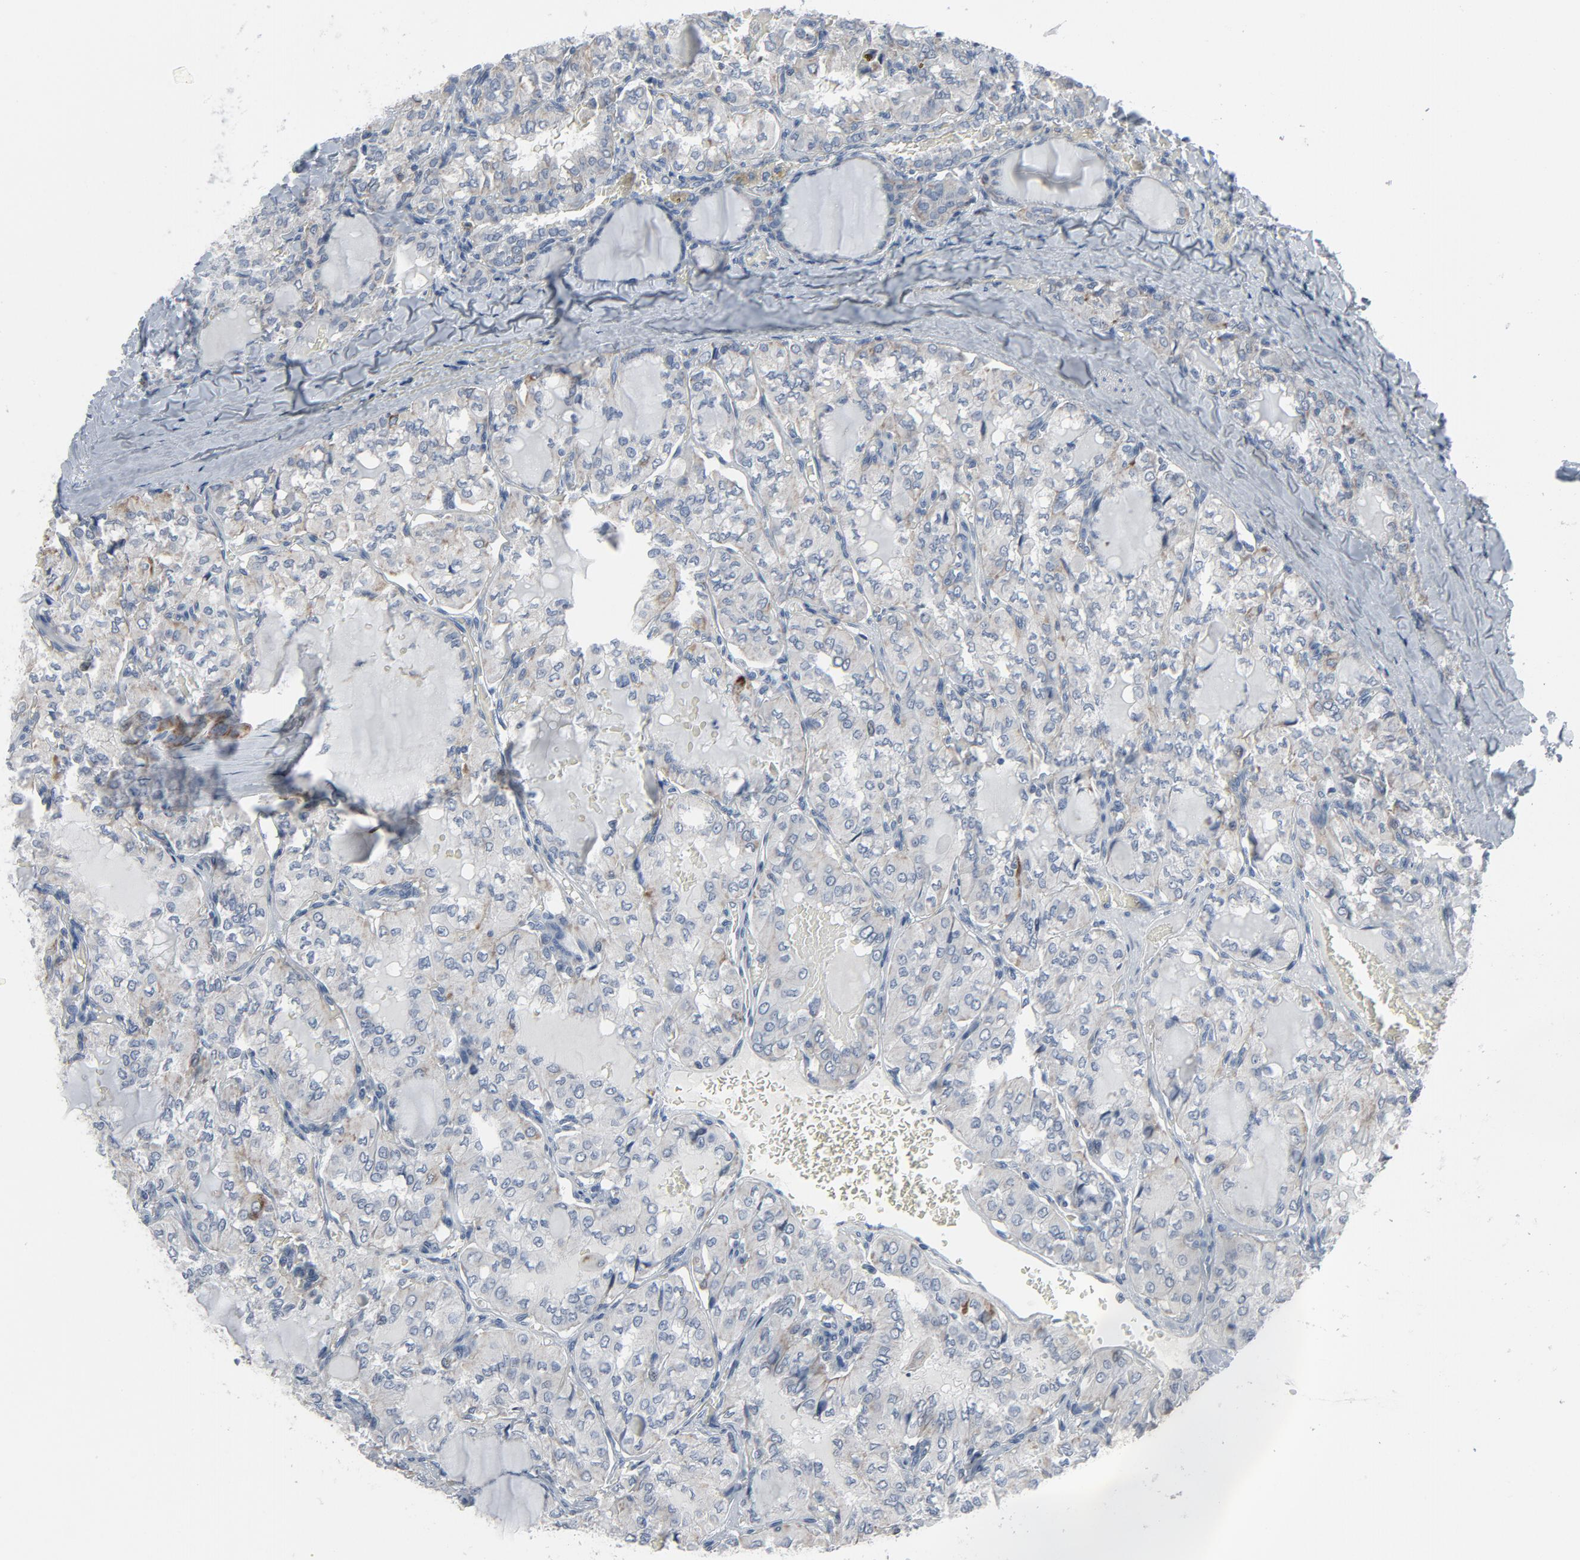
{"staining": {"intensity": "negative", "quantity": "none", "location": "none"}, "tissue": "thyroid cancer", "cell_type": "Tumor cells", "image_type": "cancer", "snomed": [{"axis": "morphology", "description": "Papillary adenocarcinoma, NOS"}, {"axis": "topography", "description": "Thyroid gland"}], "caption": "Immunohistochemistry histopathology image of neoplastic tissue: papillary adenocarcinoma (thyroid) stained with DAB (3,3'-diaminobenzidine) reveals no significant protein positivity in tumor cells. Brightfield microscopy of immunohistochemistry stained with DAB (3,3'-diaminobenzidine) (brown) and hematoxylin (blue), captured at high magnification.", "gene": "GPX2", "patient": {"sex": "male", "age": 20}}